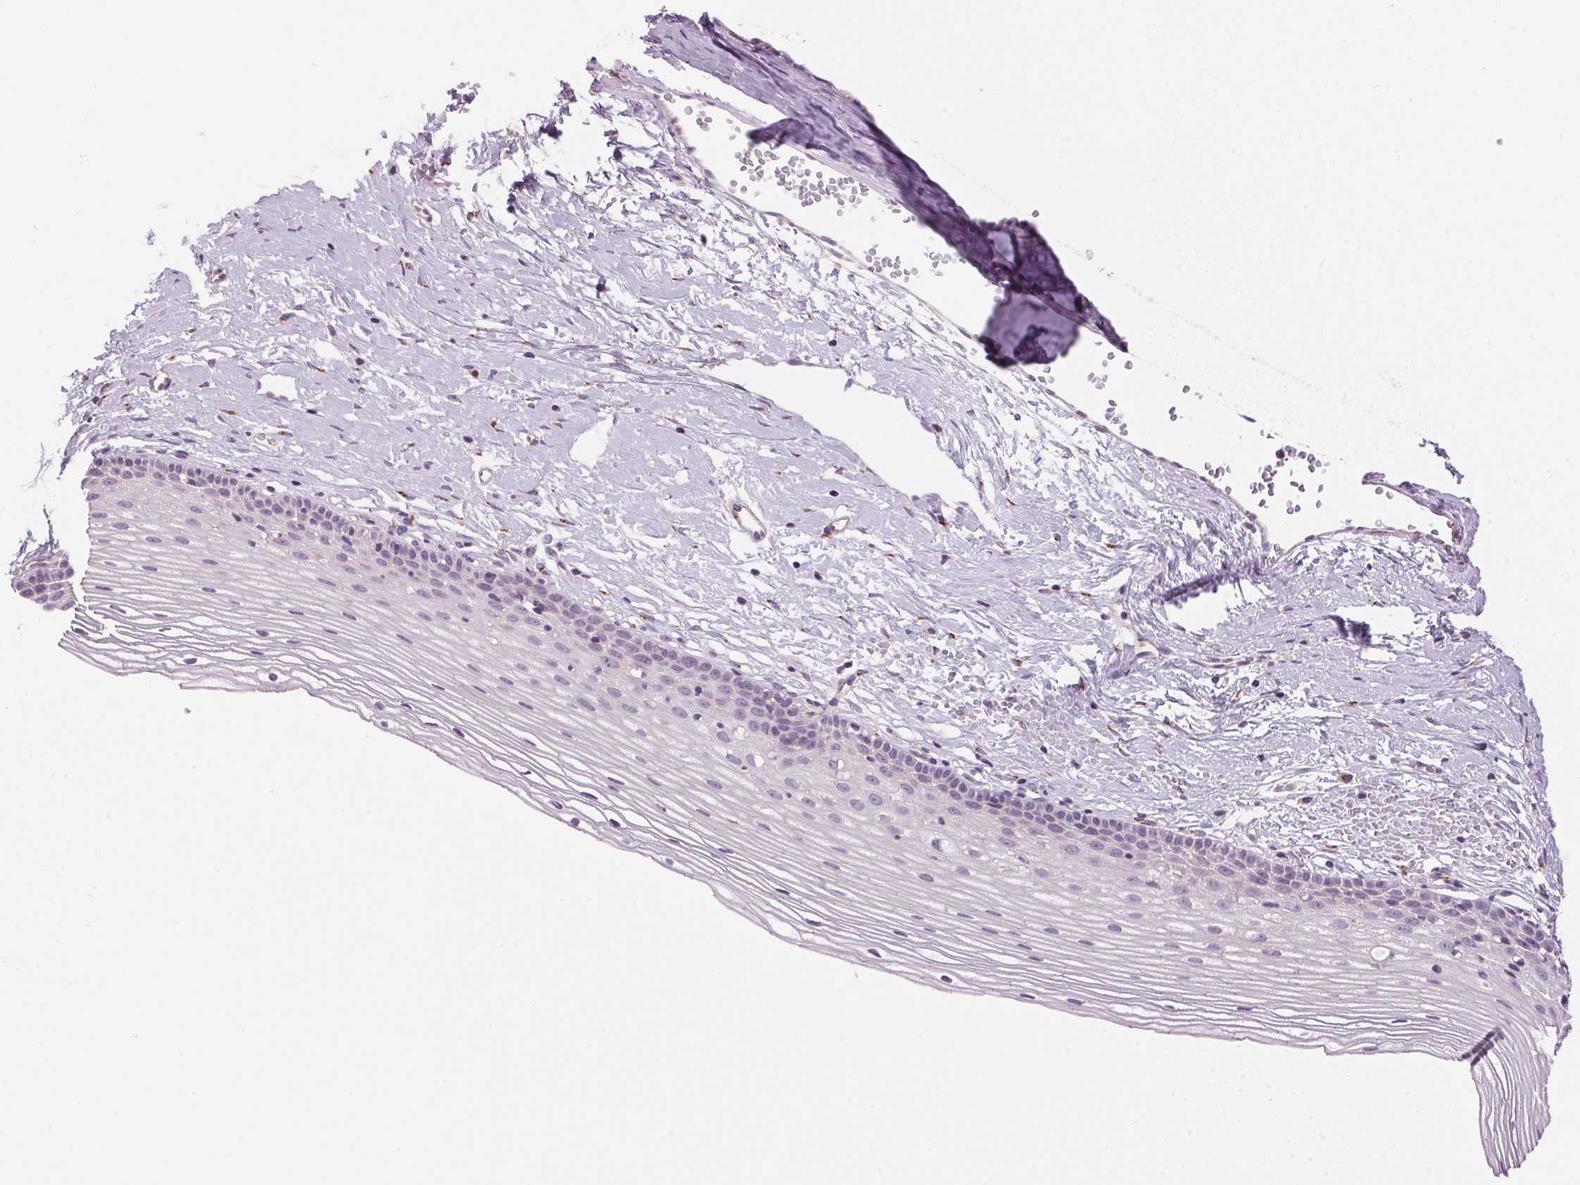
{"staining": {"intensity": "moderate", "quantity": "25%-75%", "location": "cytoplasmic/membranous"}, "tissue": "cervix", "cell_type": "Glandular cells", "image_type": "normal", "snomed": [{"axis": "morphology", "description": "Normal tissue, NOS"}, {"axis": "topography", "description": "Cervix"}], "caption": "Immunohistochemistry of benign cervix reveals medium levels of moderate cytoplasmic/membranous expression in approximately 25%-75% of glandular cells.", "gene": "GOLPH3", "patient": {"sex": "female", "age": 40}}